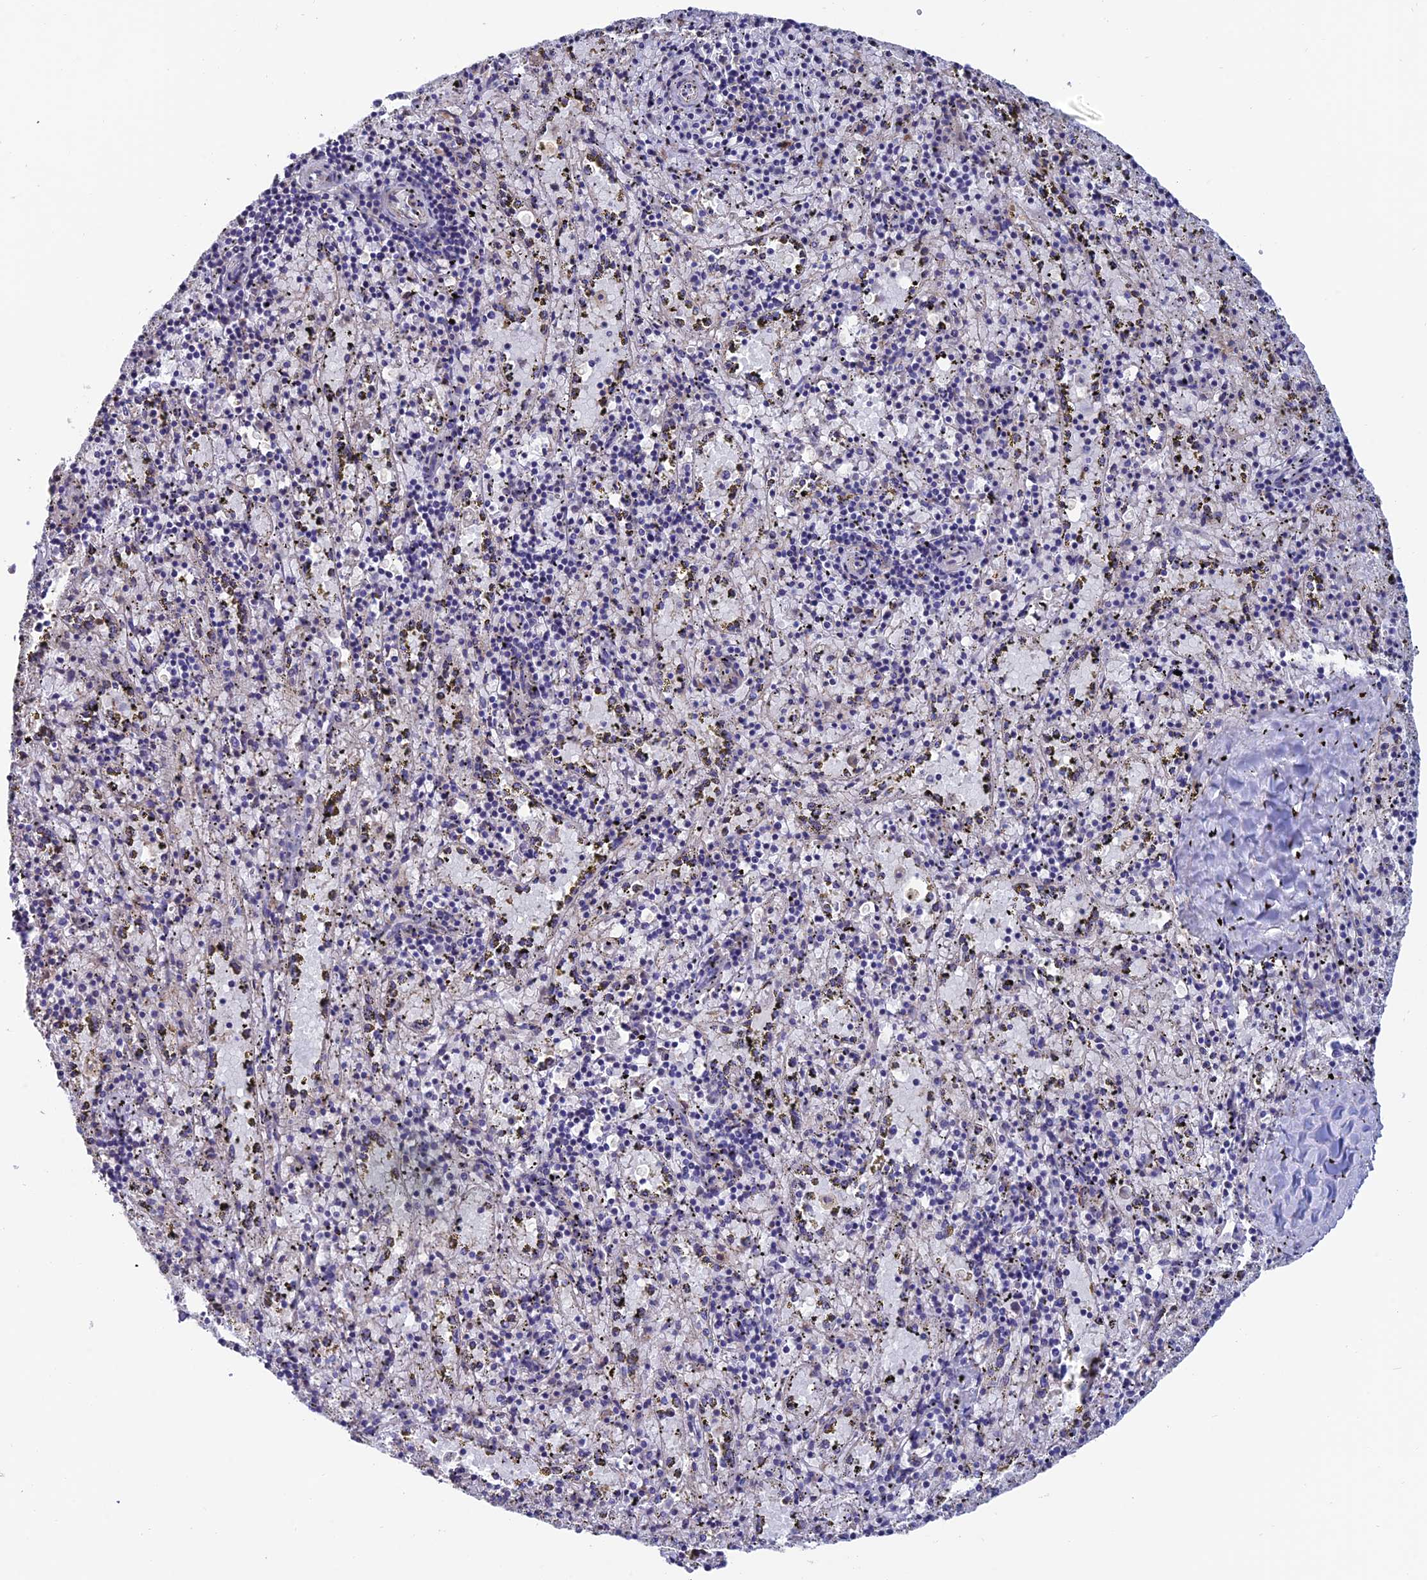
{"staining": {"intensity": "negative", "quantity": "none", "location": "none"}, "tissue": "spleen", "cell_type": "Cells in red pulp", "image_type": "normal", "snomed": [{"axis": "morphology", "description": "Normal tissue, NOS"}, {"axis": "topography", "description": "Spleen"}], "caption": "DAB (3,3'-diaminobenzidine) immunohistochemical staining of unremarkable human spleen exhibits no significant positivity in cells in red pulp. (DAB (3,3'-diaminobenzidine) IHC with hematoxylin counter stain).", "gene": "FAM178B", "patient": {"sex": "male", "age": 11}}